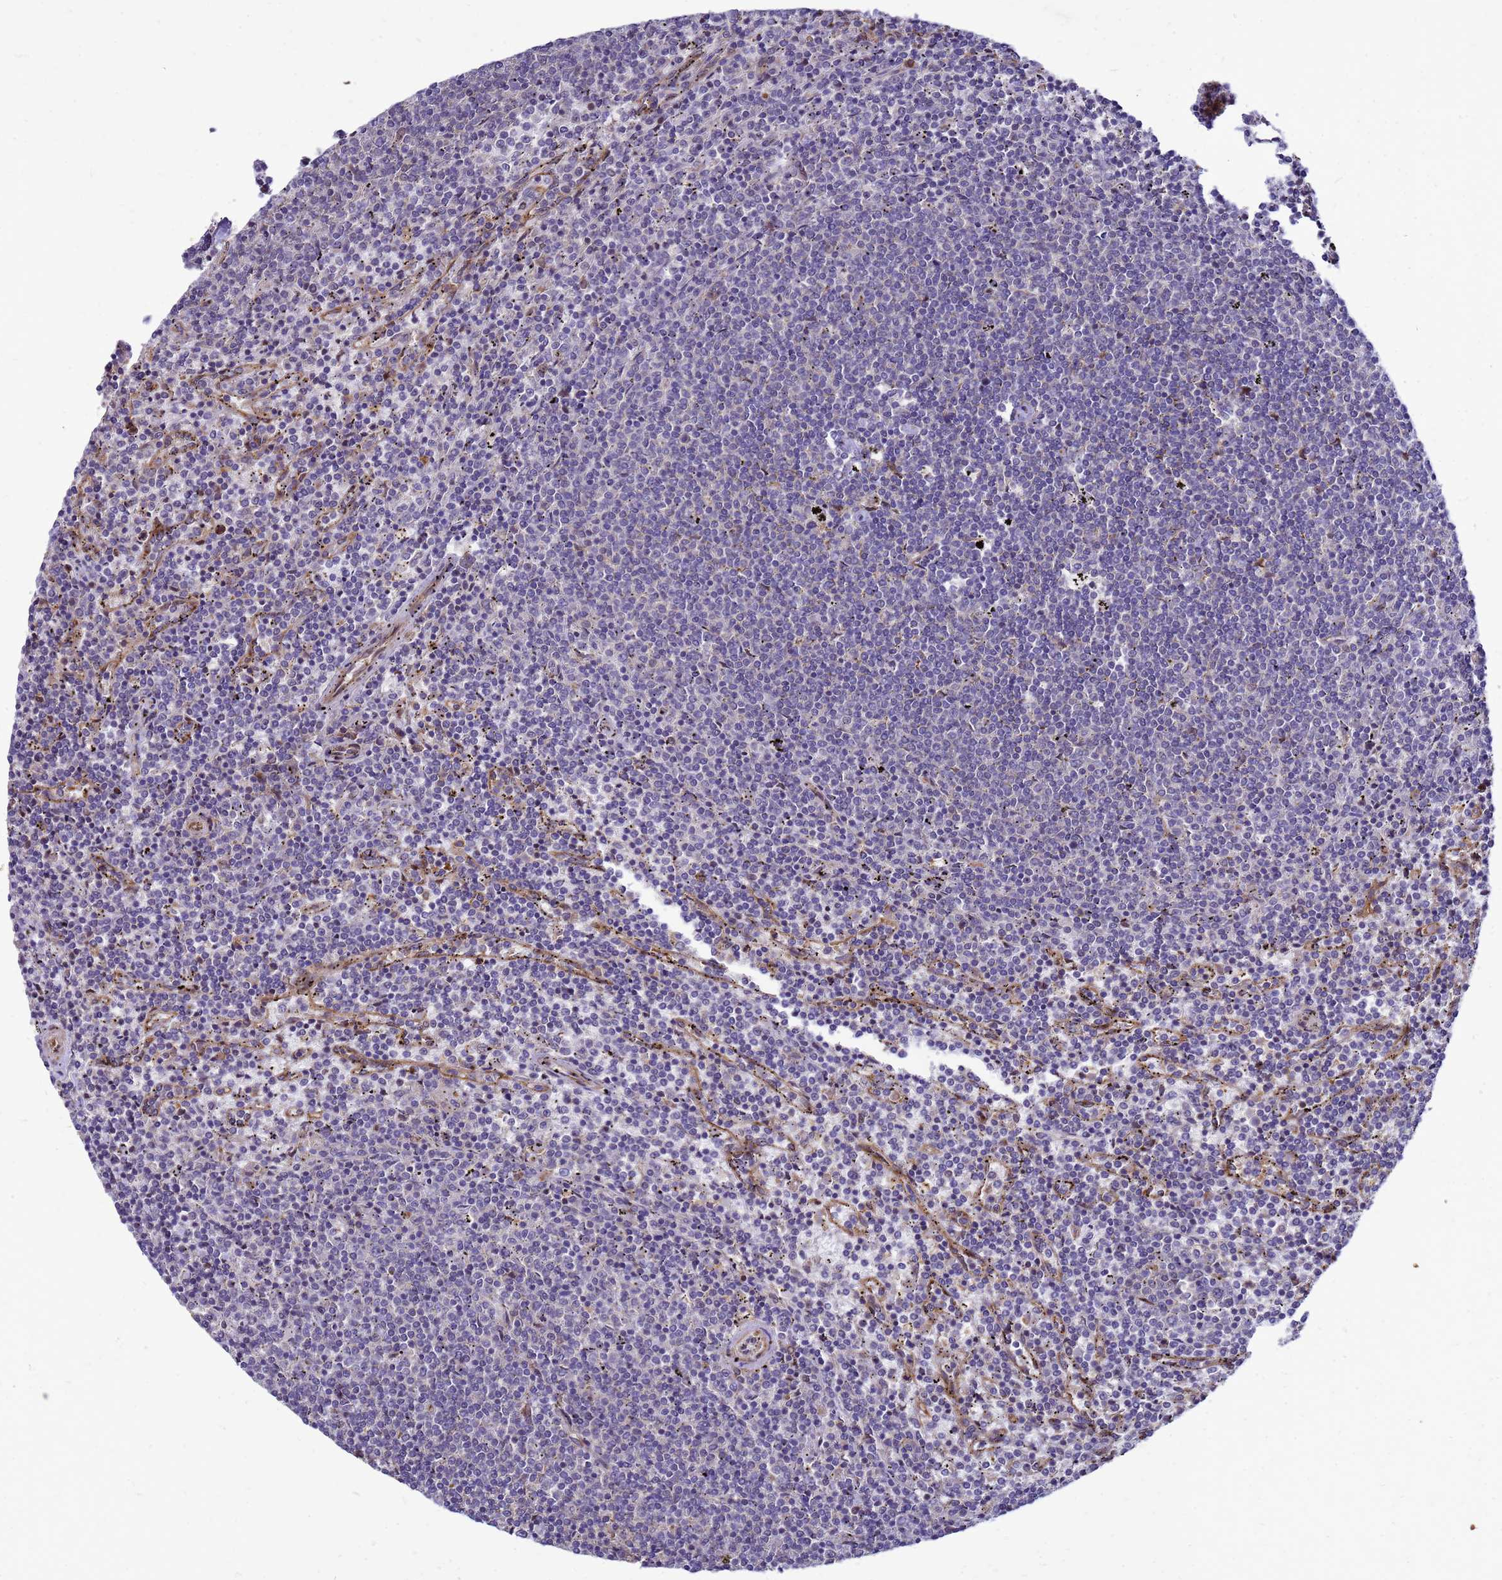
{"staining": {"intensity": "negative", "quantity": "none", "location": "none"}, "tissue": "lymphoma", "cell_type": "Tumor cells", "image_type": "cancer", "snomed": [{"axis": "morphology", "description": "Malignant lymphoma, non-Hodgkin's type, Low grade"}, {"axis": "topography", "description": "Spleen"}], "caption": "Lymphoma stained for a protein using immunohistochemistry (IHC) reveals no expression tumor cells.", "gene": "RNF215", "patient": {"sex": "female", "age": 50}}